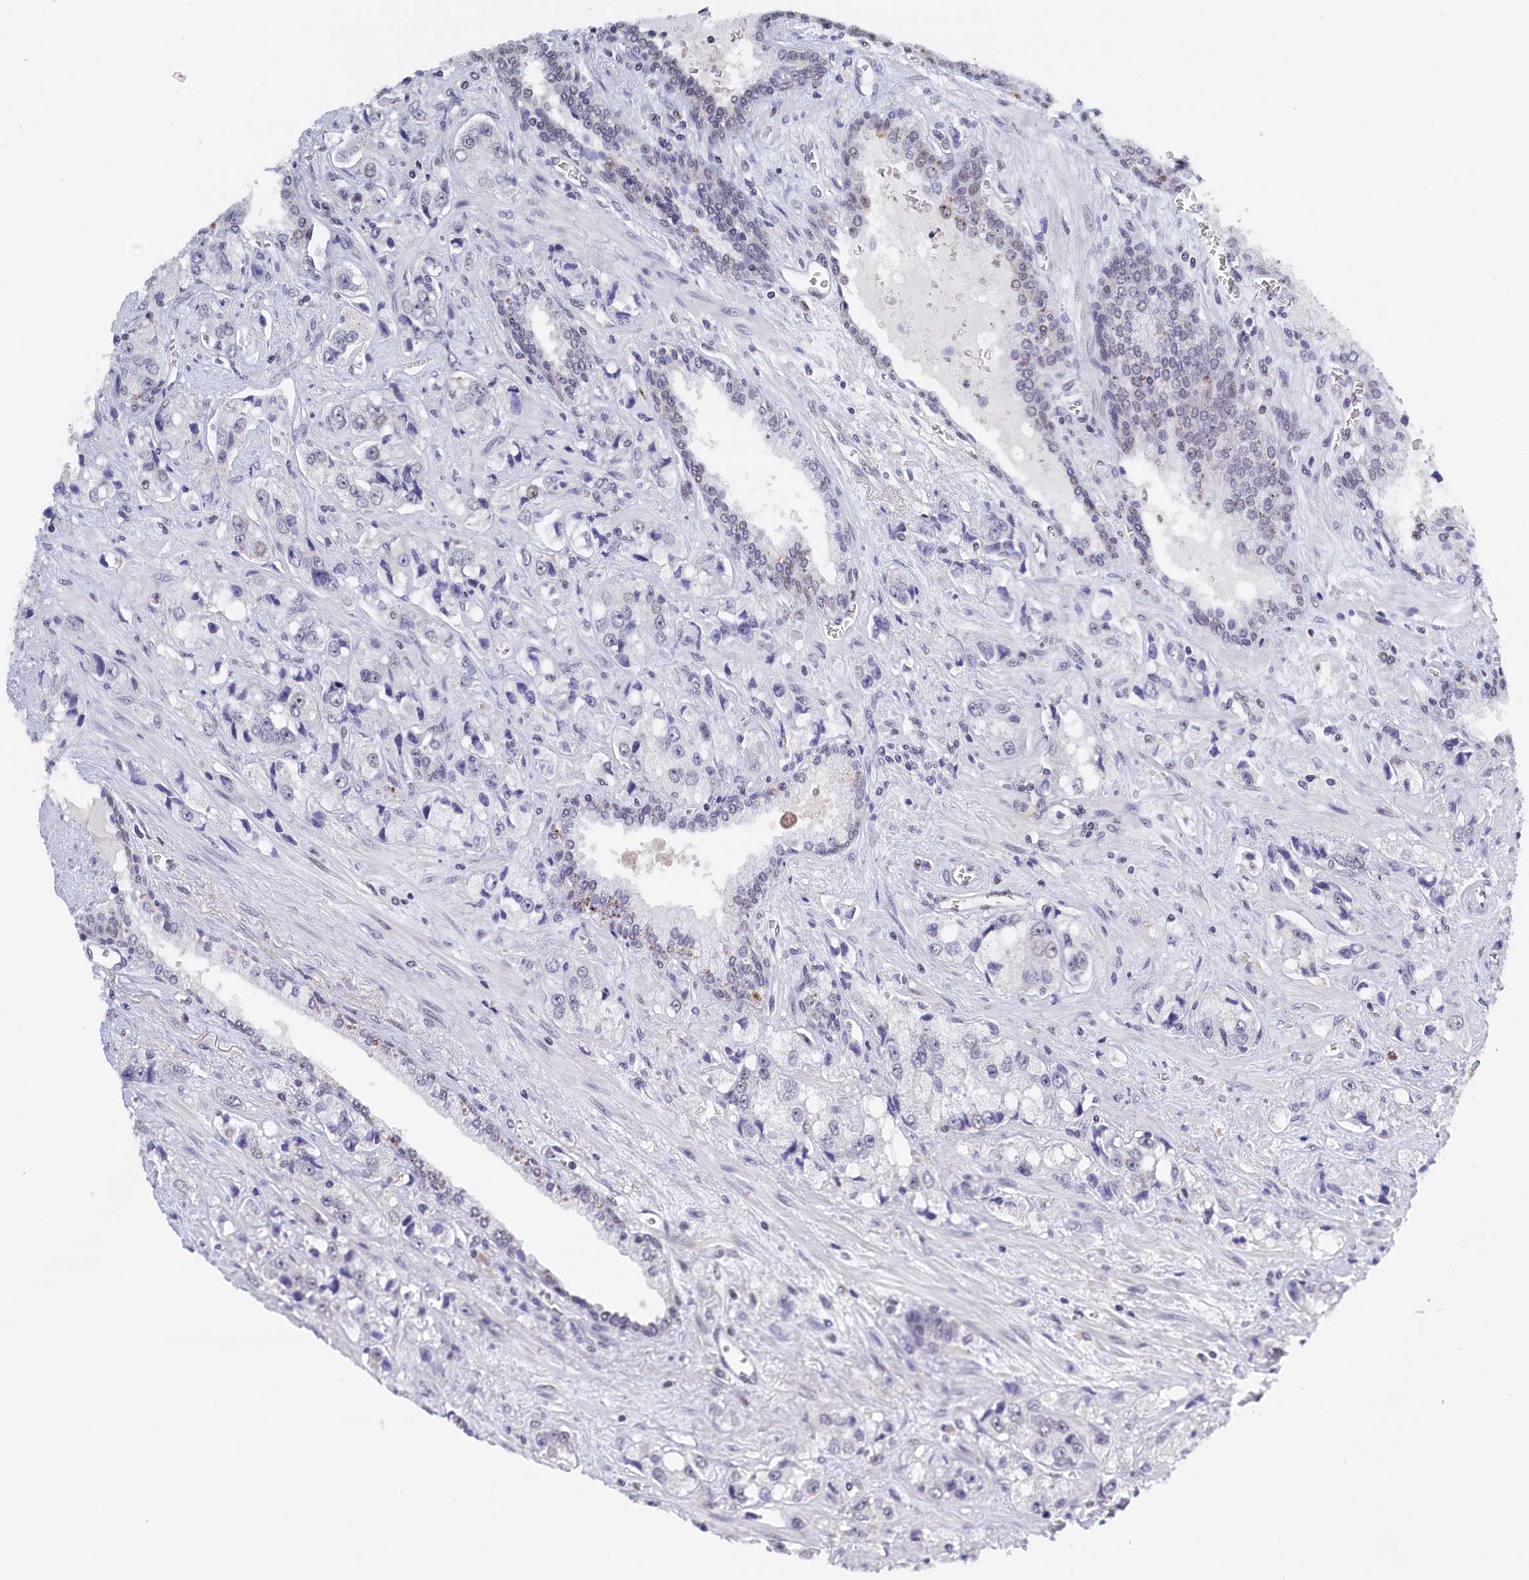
{"staining": {"intensity": "negative", "quantity": "none", "location": "none"}, "tissue": "prostate cancer", "cell_type": "Tumor cells", "image_type": "cancer", "snomed": [{"axis": "morphology", "description": "Adenocarcinoma, High grade"}, {"axis": "topography", "description": "Prostate"}], "caption": "Immunohistochemistry micrograph of prostate cancer (adenocarcinoma (high-grade)) stained for a protein (brown), which demonstrates no positivity in tumor cells. Nuclei are stained in blue.", "gene": "MOSPD3", "patient": {"sex": "male", "age": 74}}